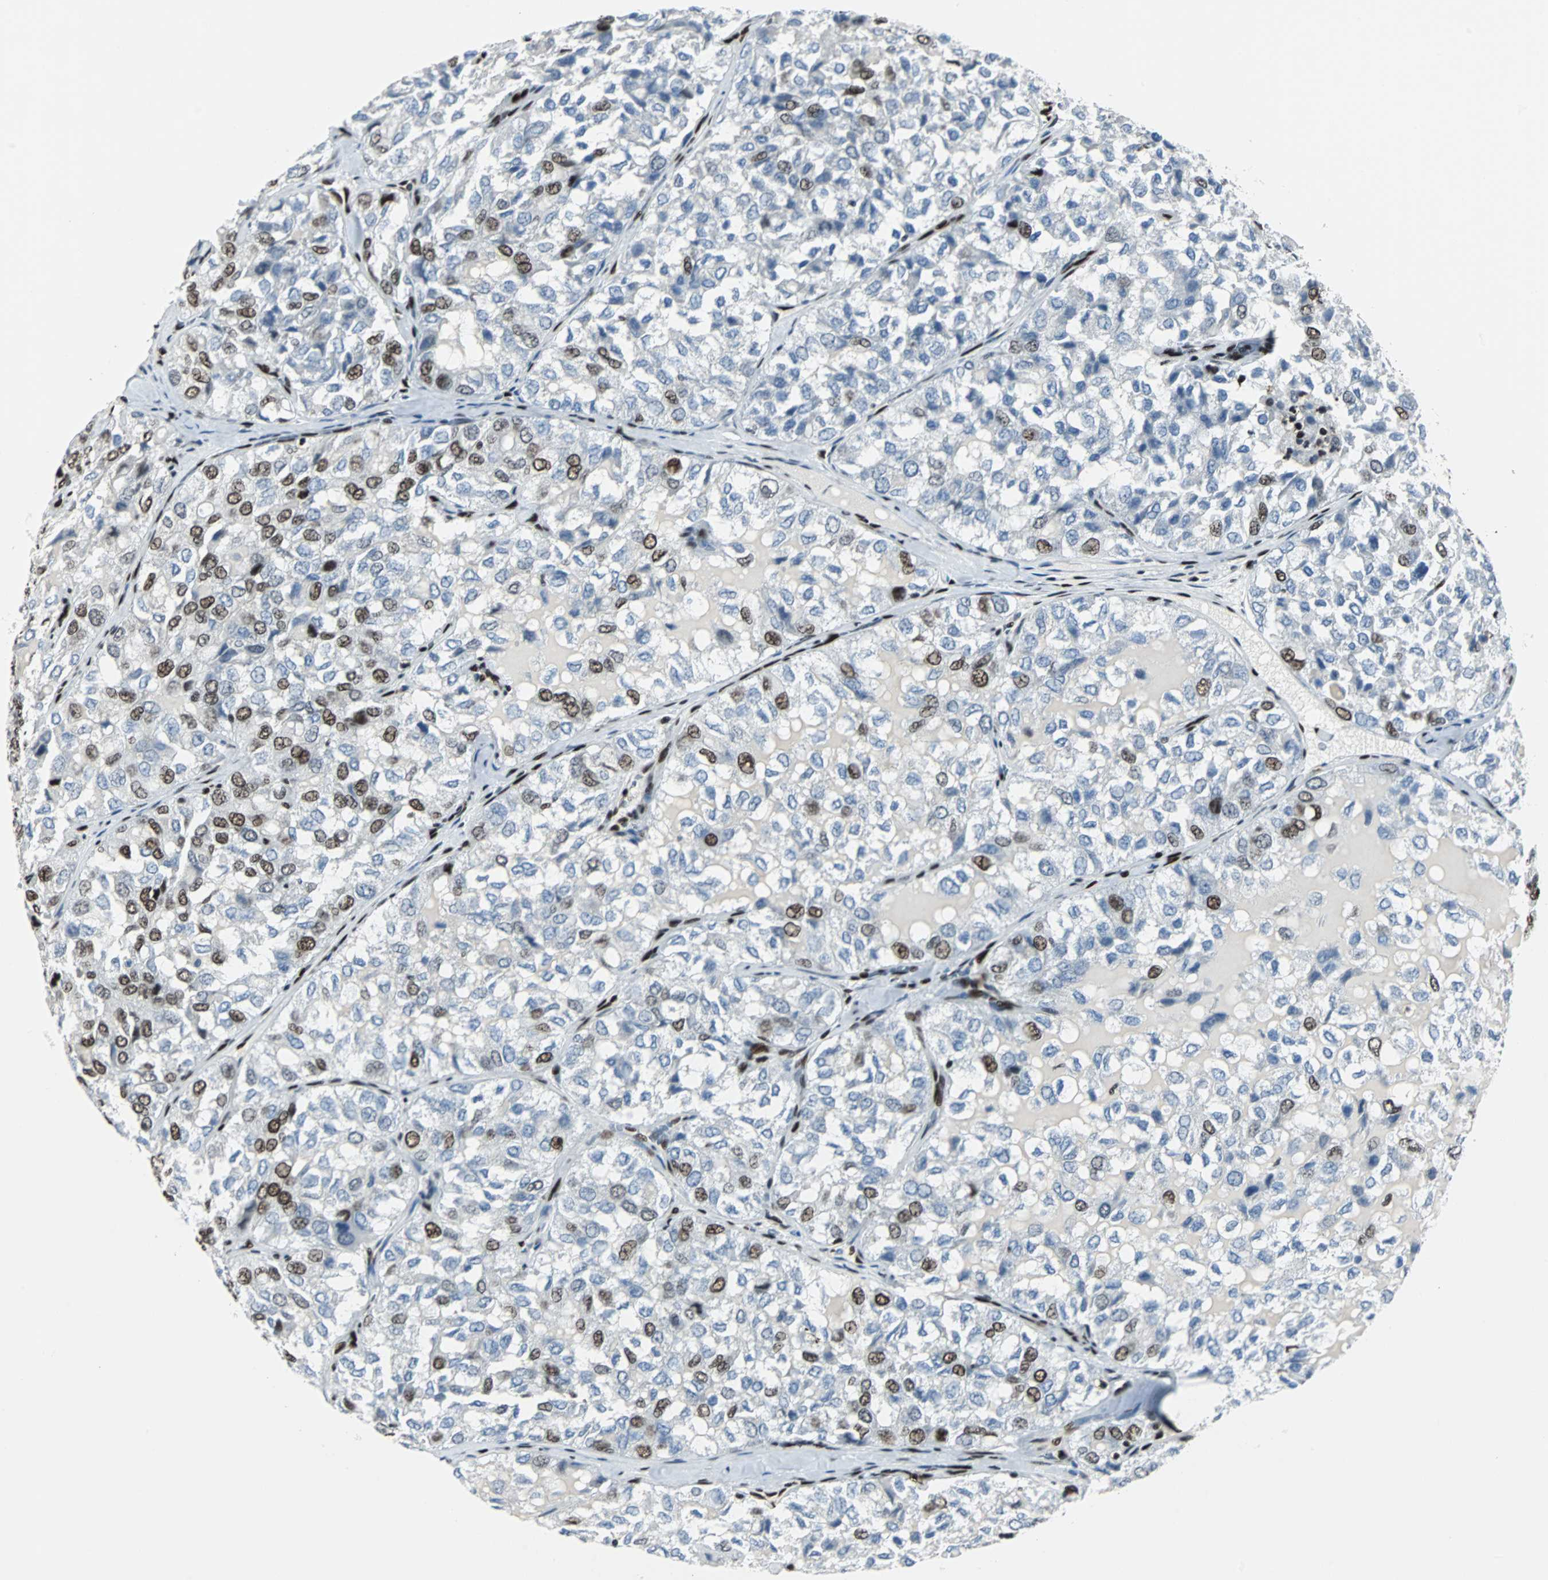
{"staining": {"intensity": "moderate", "quantity": "25%-75%", "location": "nuclear"}, "tissue": "thyroid cancer", "cell_type": "Tumor cells", "image_type": "cancer", "snomed": [{"axis": "morphology", "description": "Follicular adenoma carcinoma, NOS"}, {"axis": "topography", "description": "Thyroid gland"}], "caption": "IHC micrograph of neoplastic tissue: human follicular adenoma carcinoma (thyroid) stained using immunohistochemistry (IHC) reveals medium levels of moderate protein expression localized specifically in the nuclear of tumor cells, appearing as a nuclear brown color.", "gene": "MEF2D", "patient": {"sex": "male", "age": 75}}